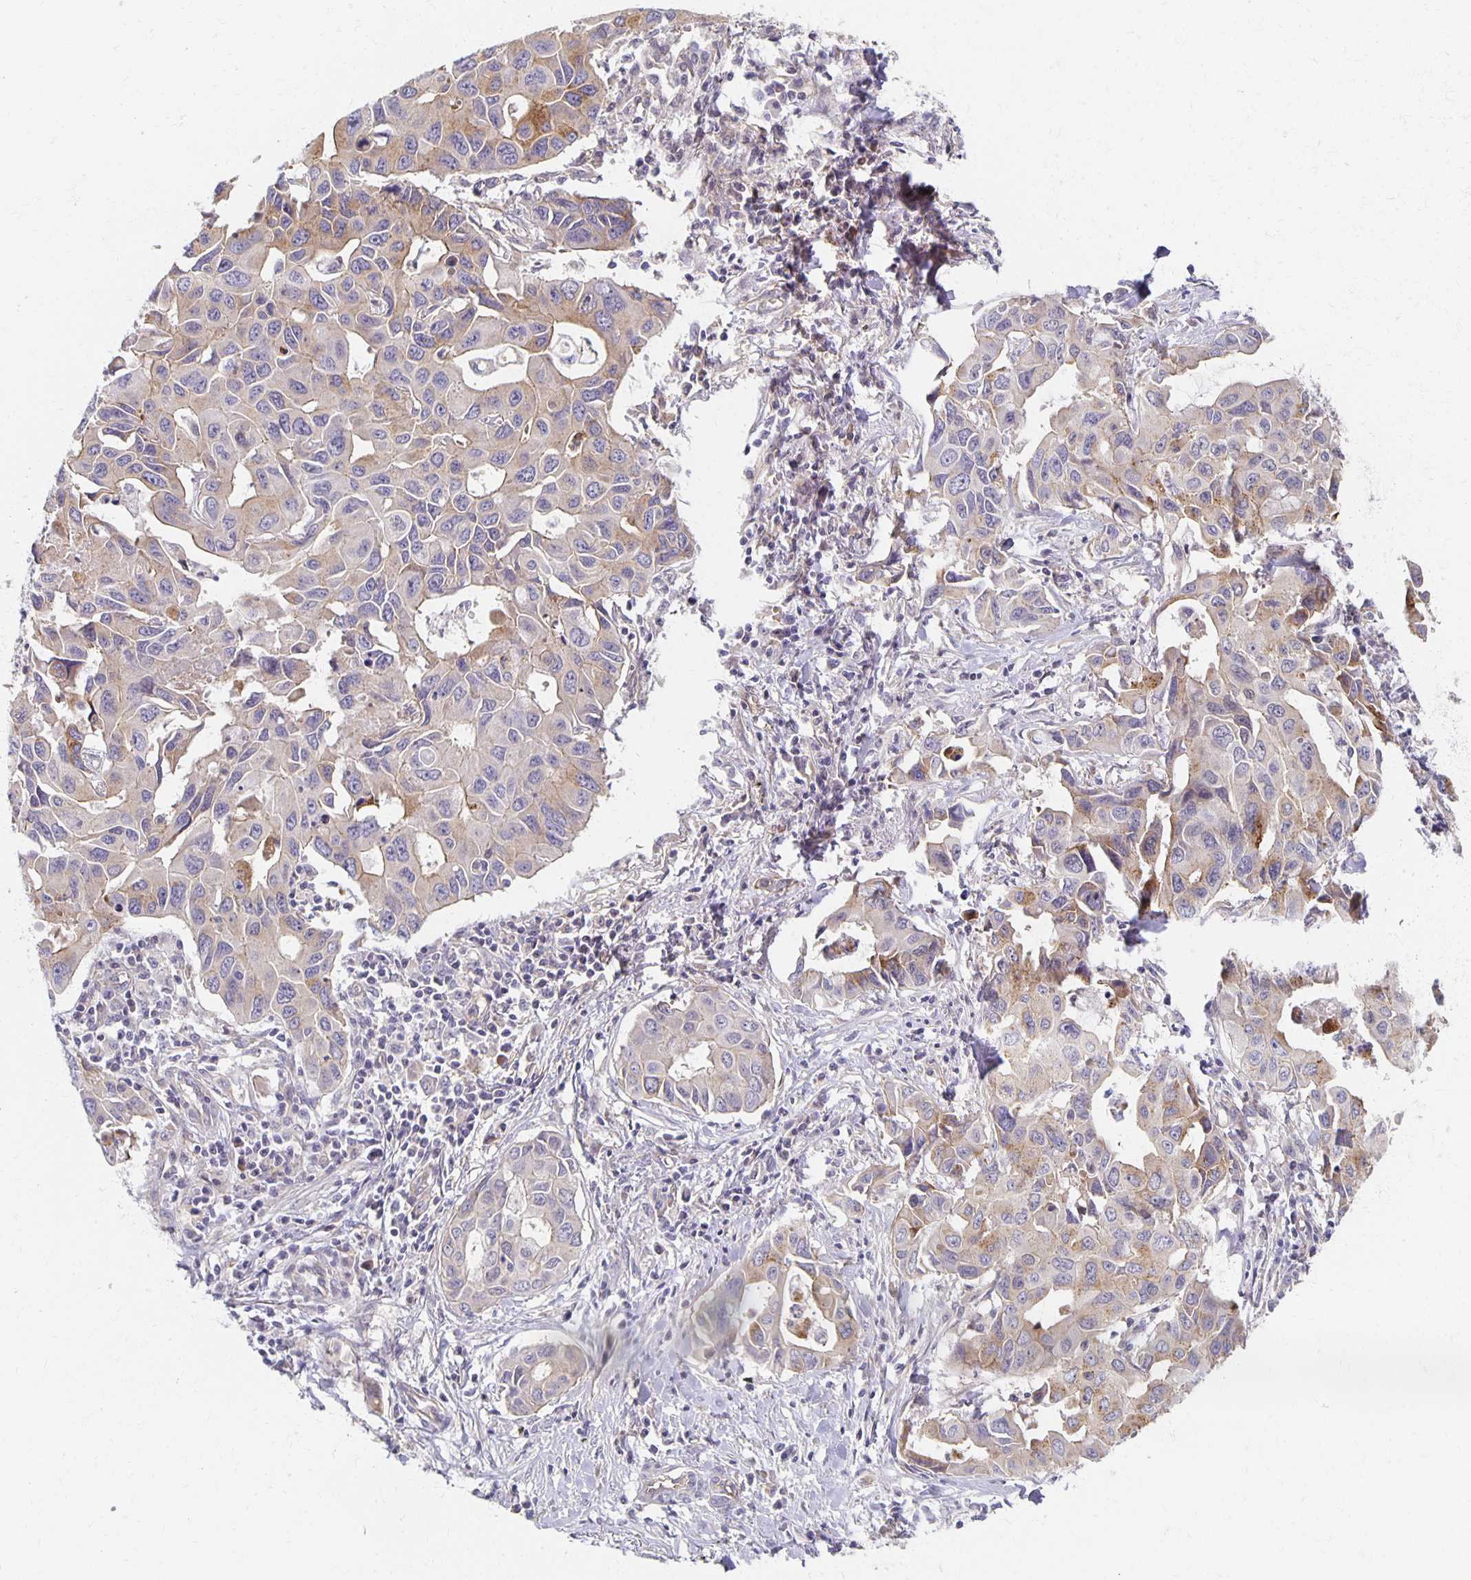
{"staining": {"intensity": "weak", "quantity": "<25%", "location": "cytoplasmic/membranous"}, "tissue": "lung cancer", "cell_type": "Tumor cells", "image_type": "cancer", "snomed": [{"axis": "morphology", "description": "Adenocarcinoma, NOS"}, {"axis": "topography", "description": "Lung"}], "caption": "IHC histopathology image of adenocarcinoma (lung) stained for a protein (brown), which exhibits no positivity in tumor cells.", "gene": "SORL1", "patient": {"sex": "male", "age": 64}}